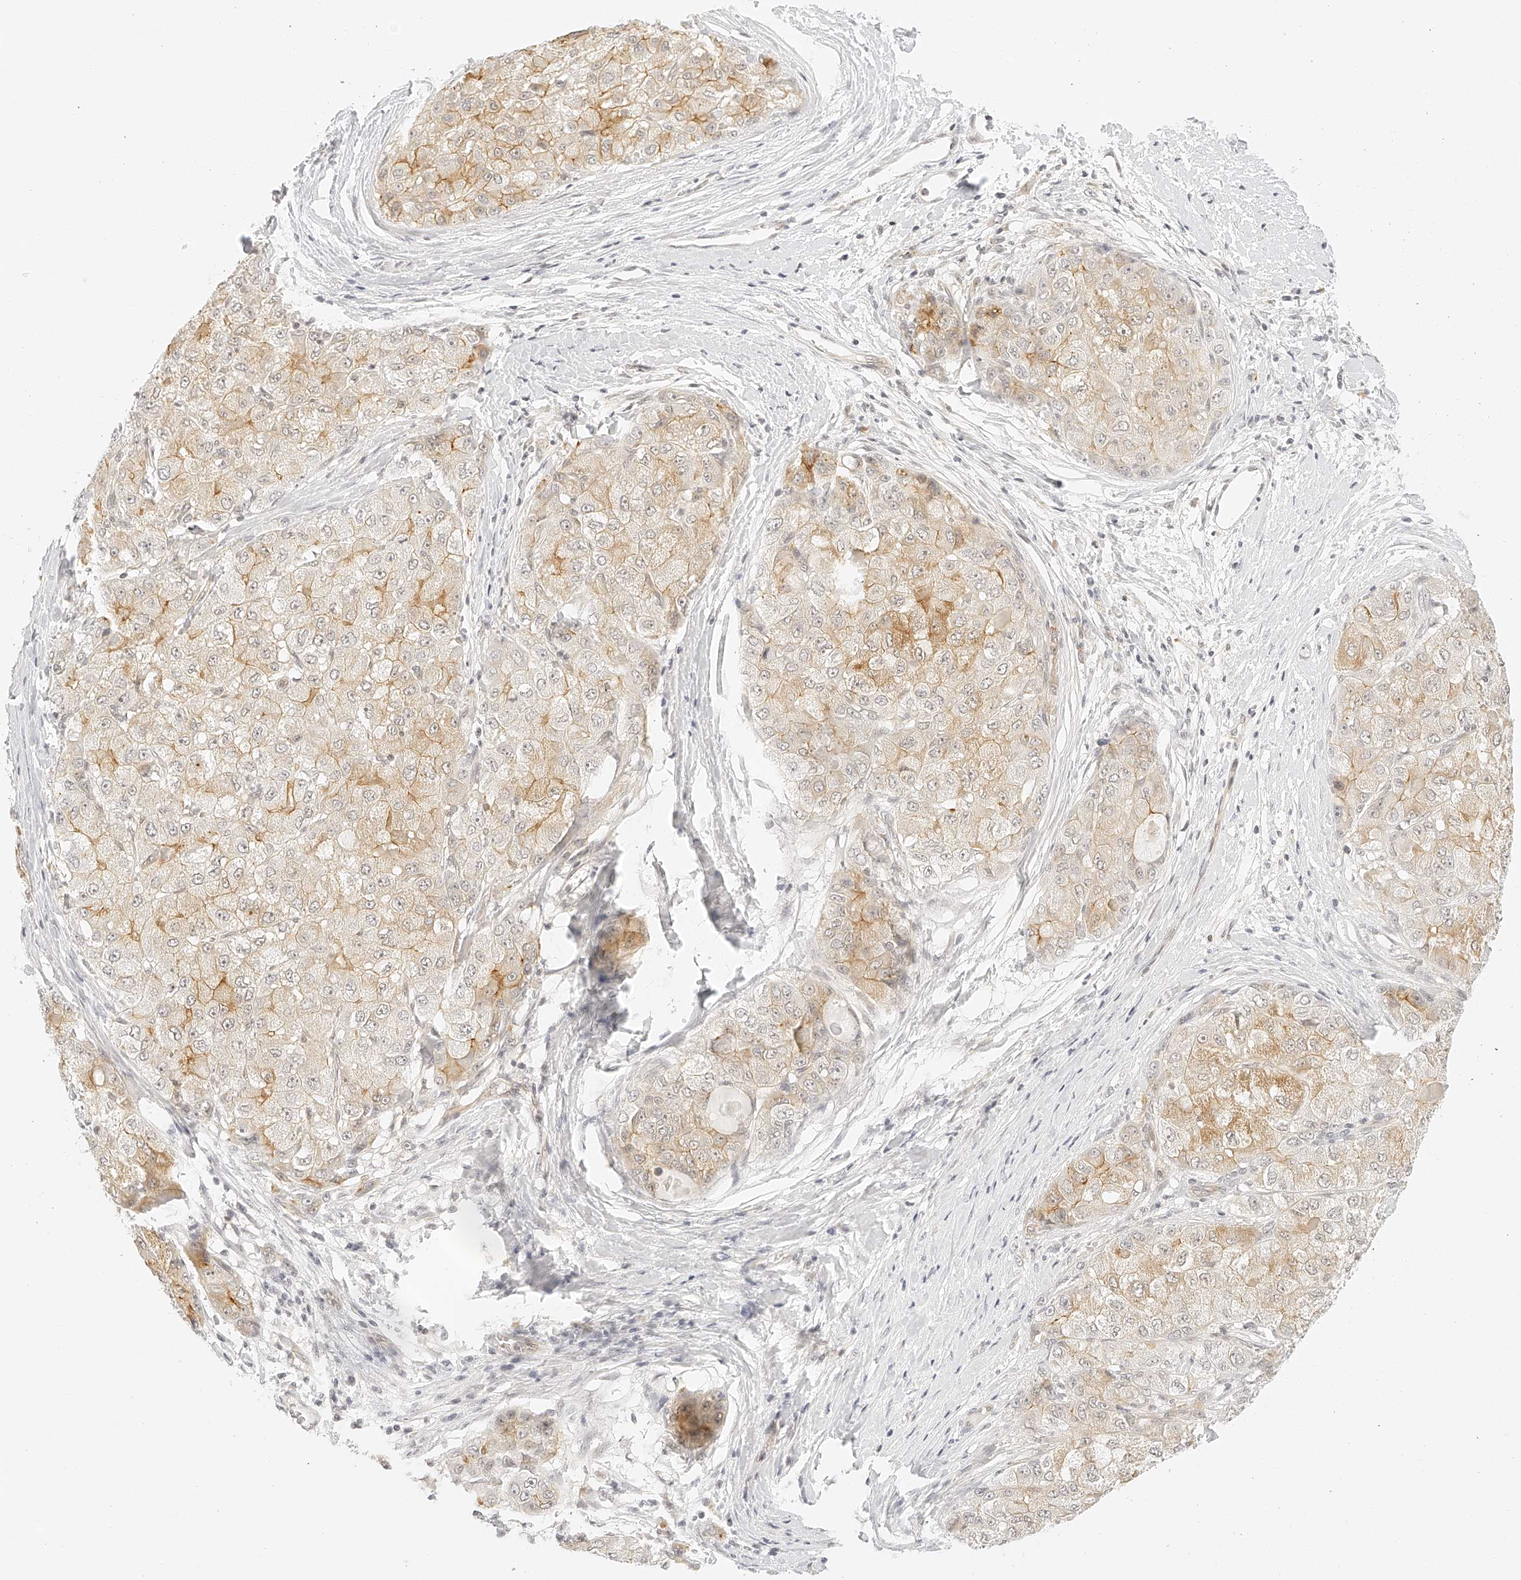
{"staining": {"intensity": "moderate", "quantity": "25%-75%", "location": "cytoplasmic/membranous"}, "tissue": "liver cancer", "cell_type": "Tumor cells", "image_type": "cancer", "snomed": [{"axis": "morphology", "description": "Carcinoma, Hepatocellular, NOS"}, {"axis": "topography", "description": "Liver"}], "caption": "Protein expression by immunohistochemistry (IHC) displays moderate cytoplasmic/membranous positivity in about 25%-75% of tumor cells in liver hepatocellular carcinoma.", "gene": "ZFP69", "patient": {"sex": "male", "age": 80}}